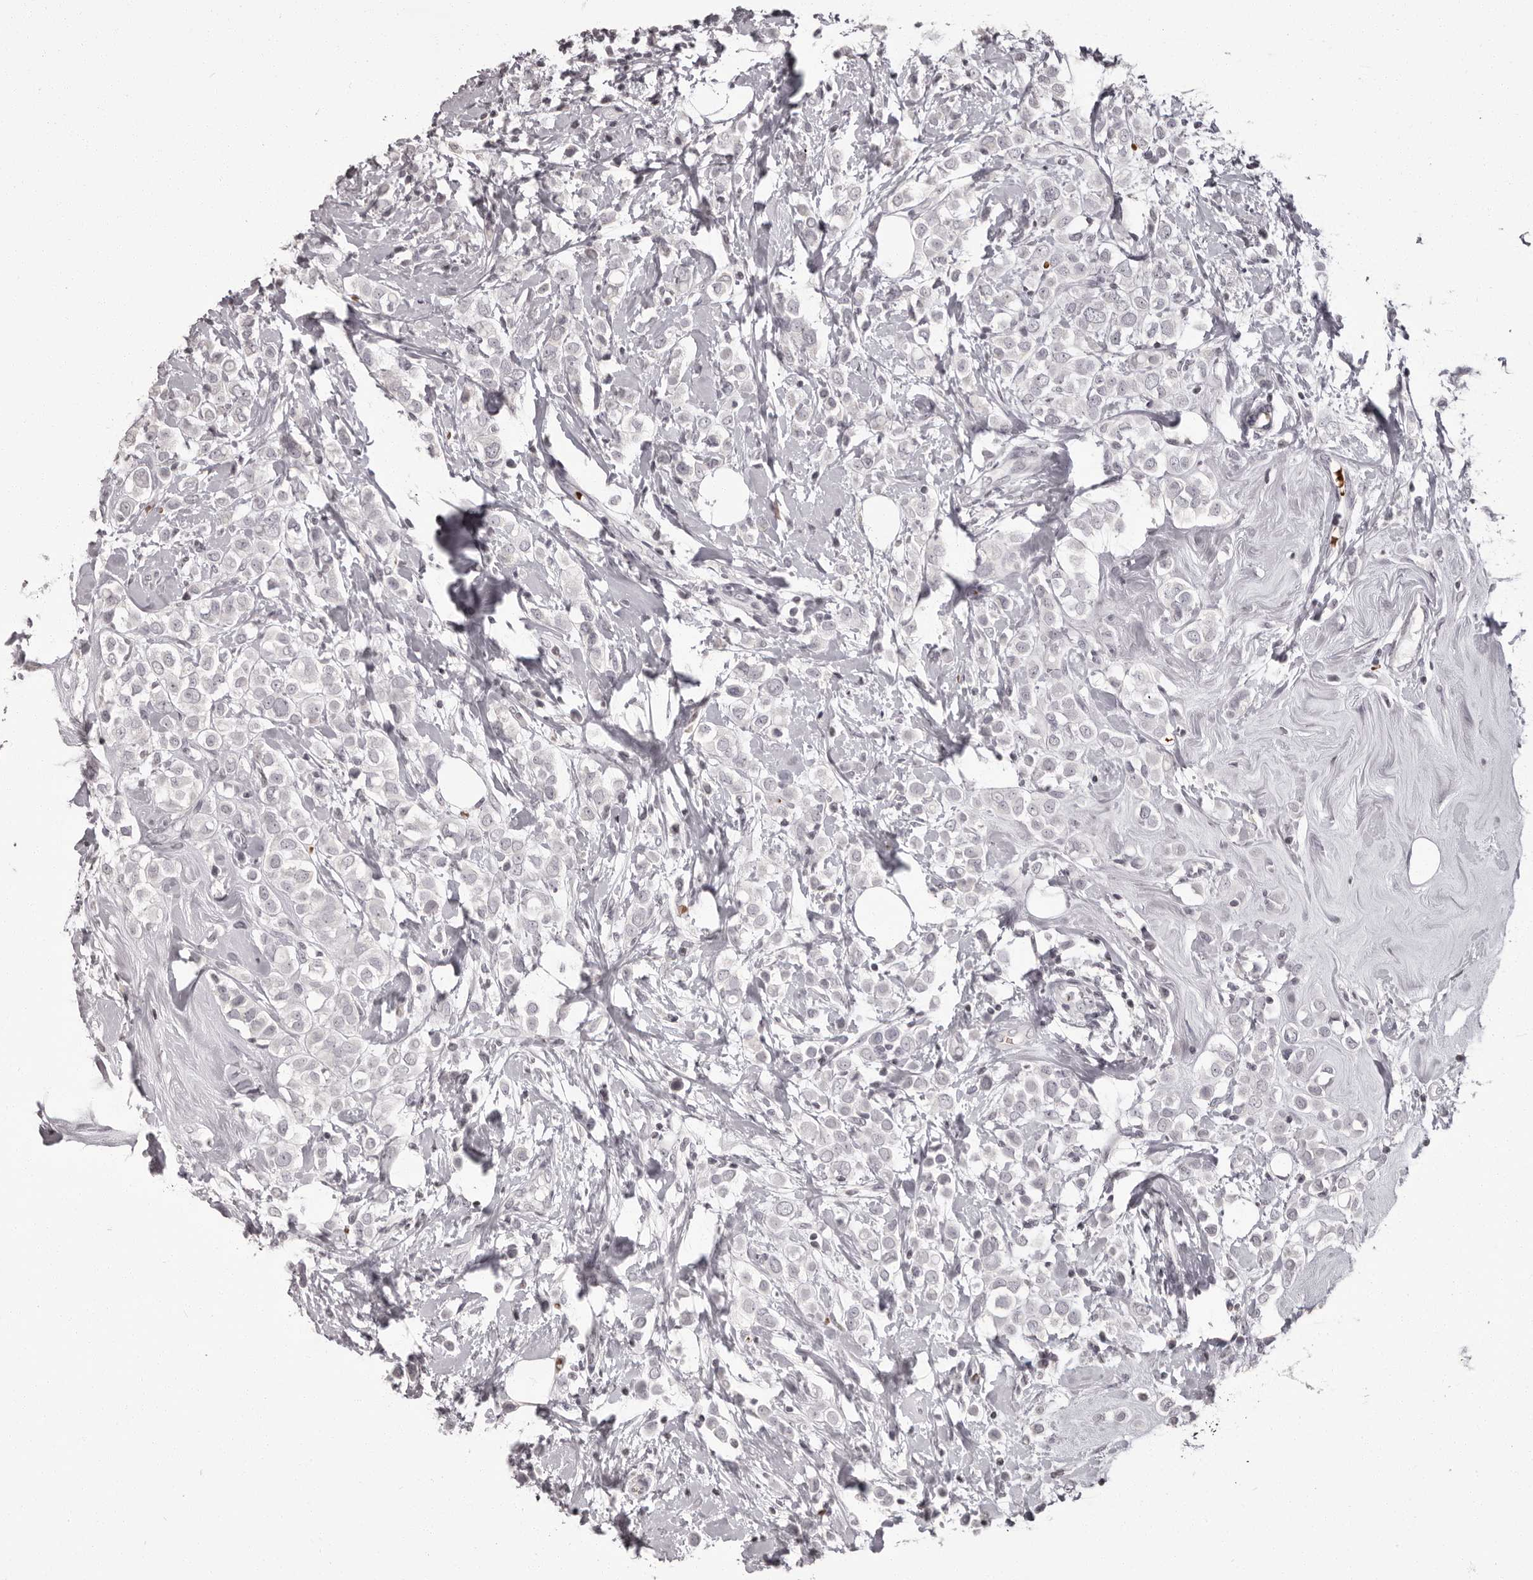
{"staining": {"intensity": "negative", "quantity": "none", "location": "none"}, "tissue": "breast cancer", "cell_type": "Tumor cells", "image_type": "cancer", "snomed": [{"axis": "morphology", "description": "Lobular carcinoma"}, {"axis": "topography", "description": "Breast"}], "caption": "Lobular carcinoma (breast) was stained to show a protein in brown. There is no significant expression in tumor cells.", "gene": "C8orf74", "patient": {"sex": "female", "age": 47}}